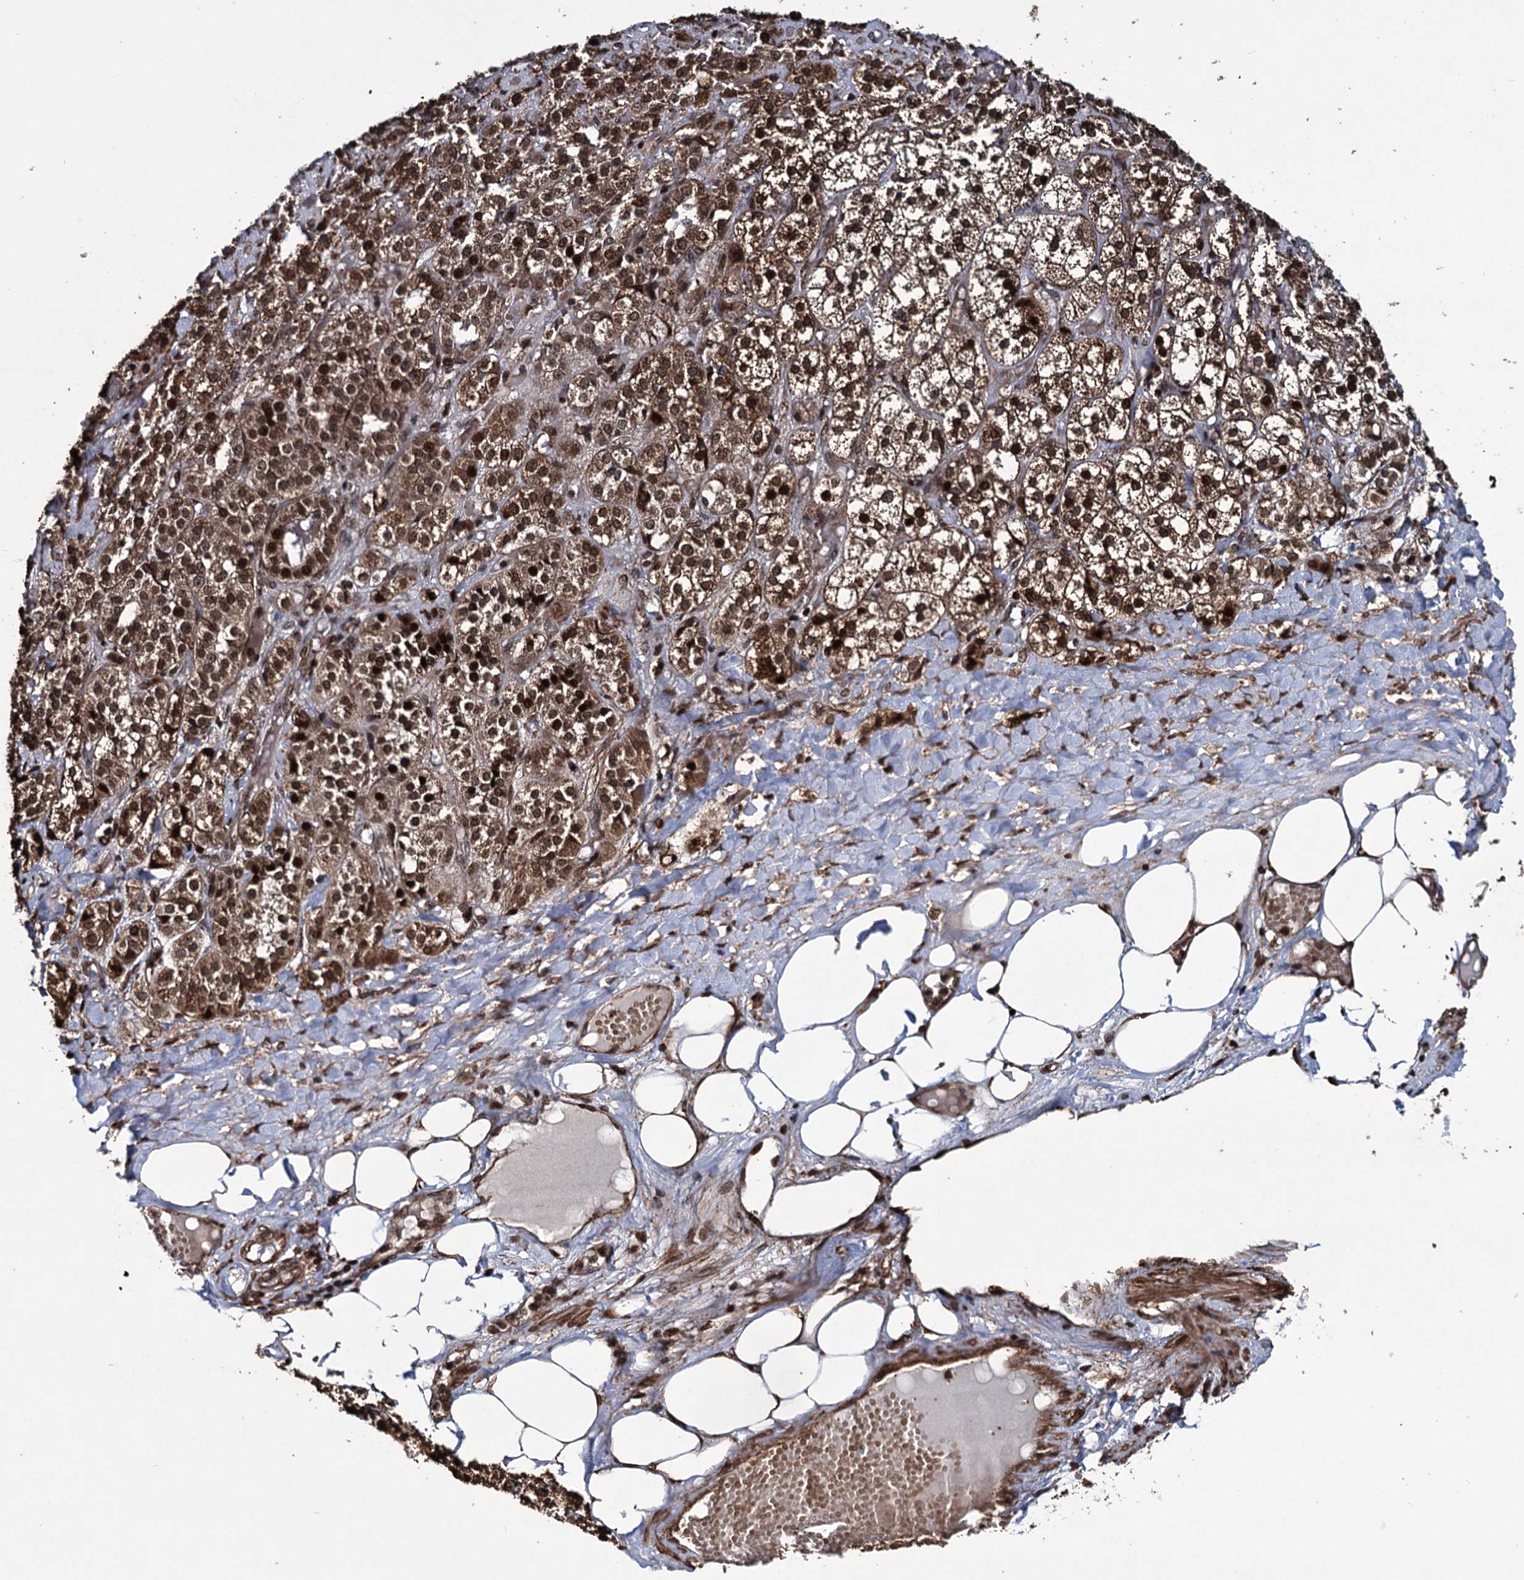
{"staining": {"intensity": "strong", "quantity": ">75%", "location": "cytoplasmic/membranous,nuclear"}, "tissue": "adrenal gland", "cell_type": "Glandular cells", "image_type": "normal", "snomed": [{"axis": "morphology", "description": "Normal tissue, NOS"}, {"axis": "topography", "description": "Adrenal gland"}], "caption": "Immunohistochemical staining of normal human adrenal gland demonstrates high levels of strong cytoplasmic/membranous,nuclear positivity in about >75% of glandular cells.", "gene": "EYA4", "patient": {"sex": "female", "age": 61}}